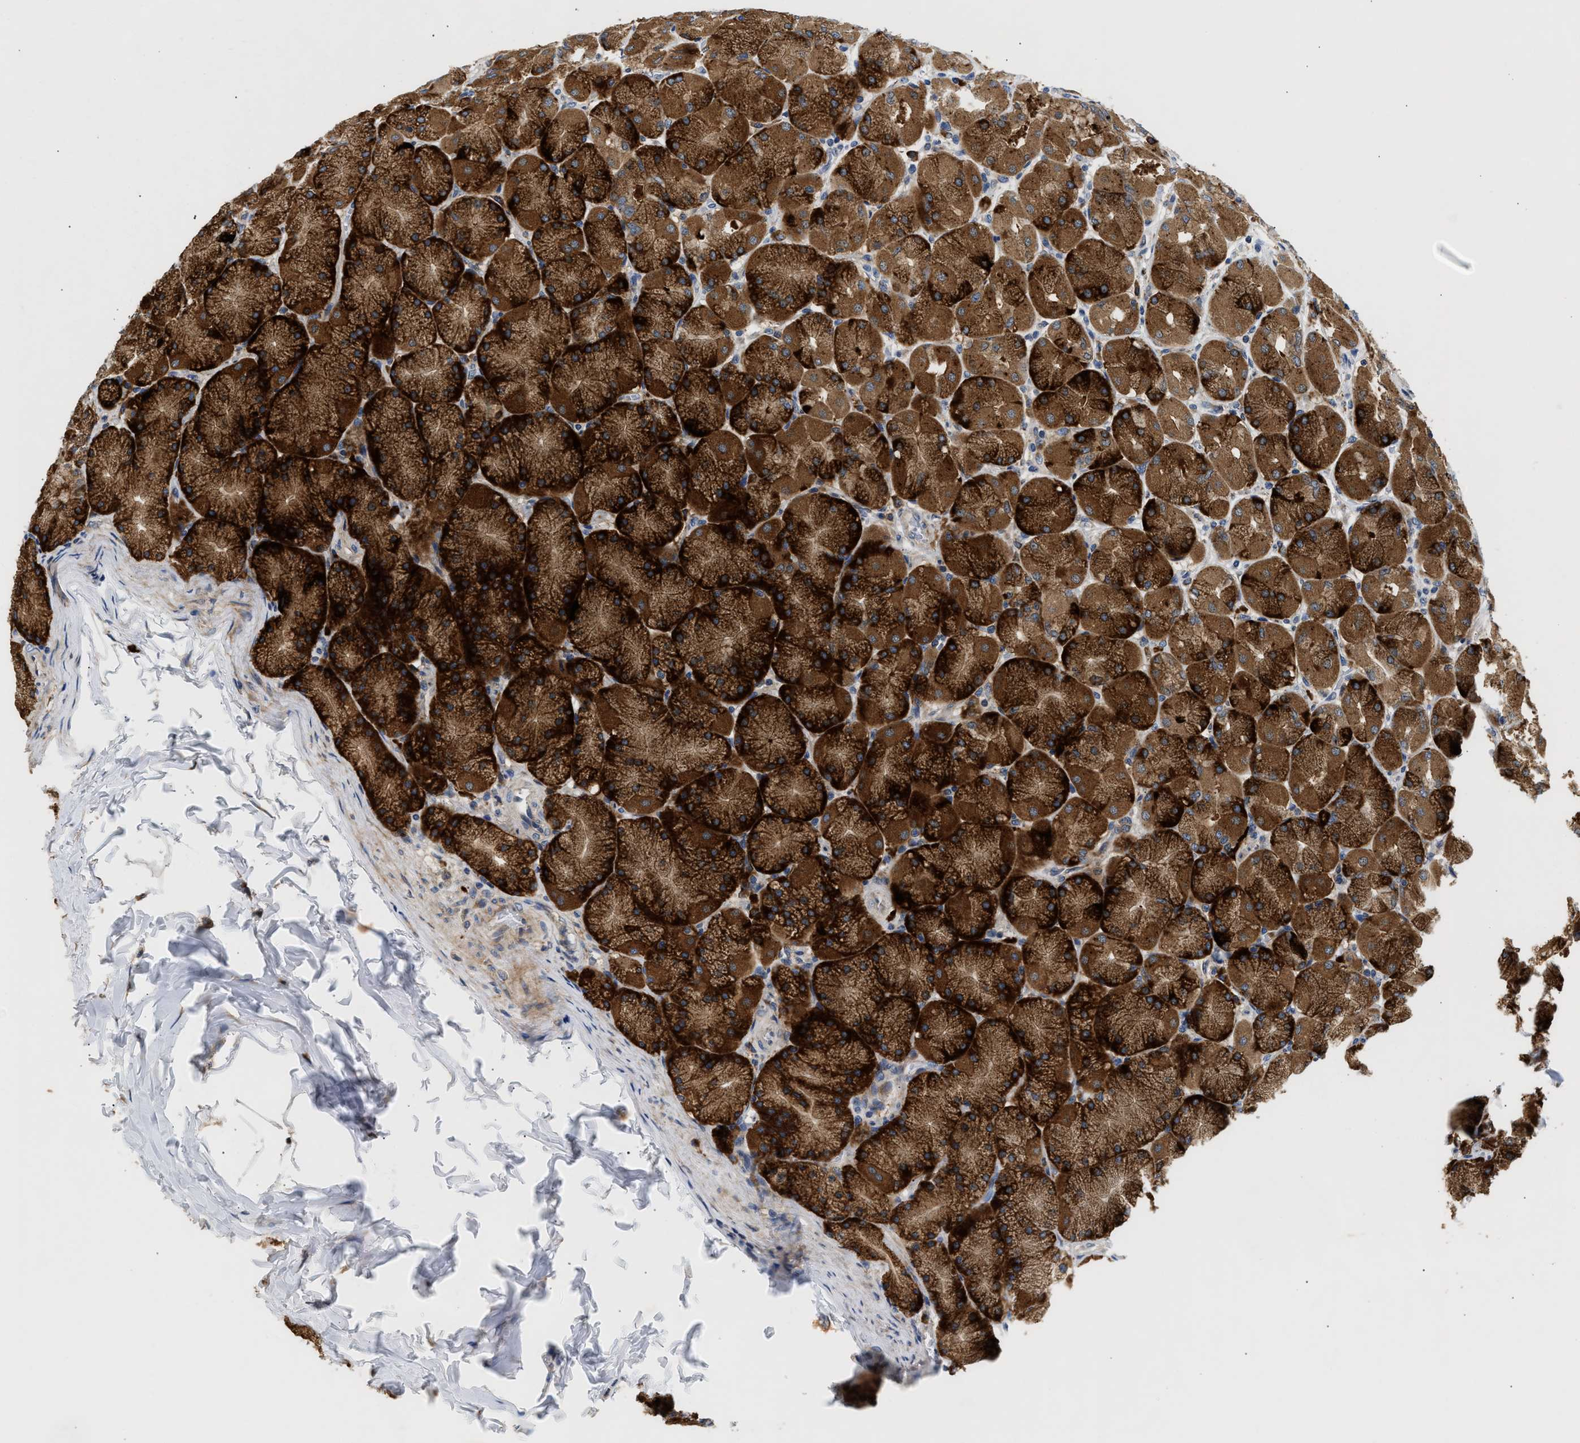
{"staining": {"intensity": "strong", "quantity": ">75%", "location": "cytoplasmic/membranous"}, "tissue": "stomach", "cell_type": "Glandular cells", "image_type": "normal", "snomed": [{"axis": "morphology", "description": "Normal tissue, NOS"}, {"axis": "topography", "description": "Stomach, upper"}], "caption": "Stomach stained with a brown dye shows strong cytoplasmic/membranous positive staining in about >75% of glandular cells.", "gene": "AMZ1", "patient": {"sex": "female", "age": 56}}